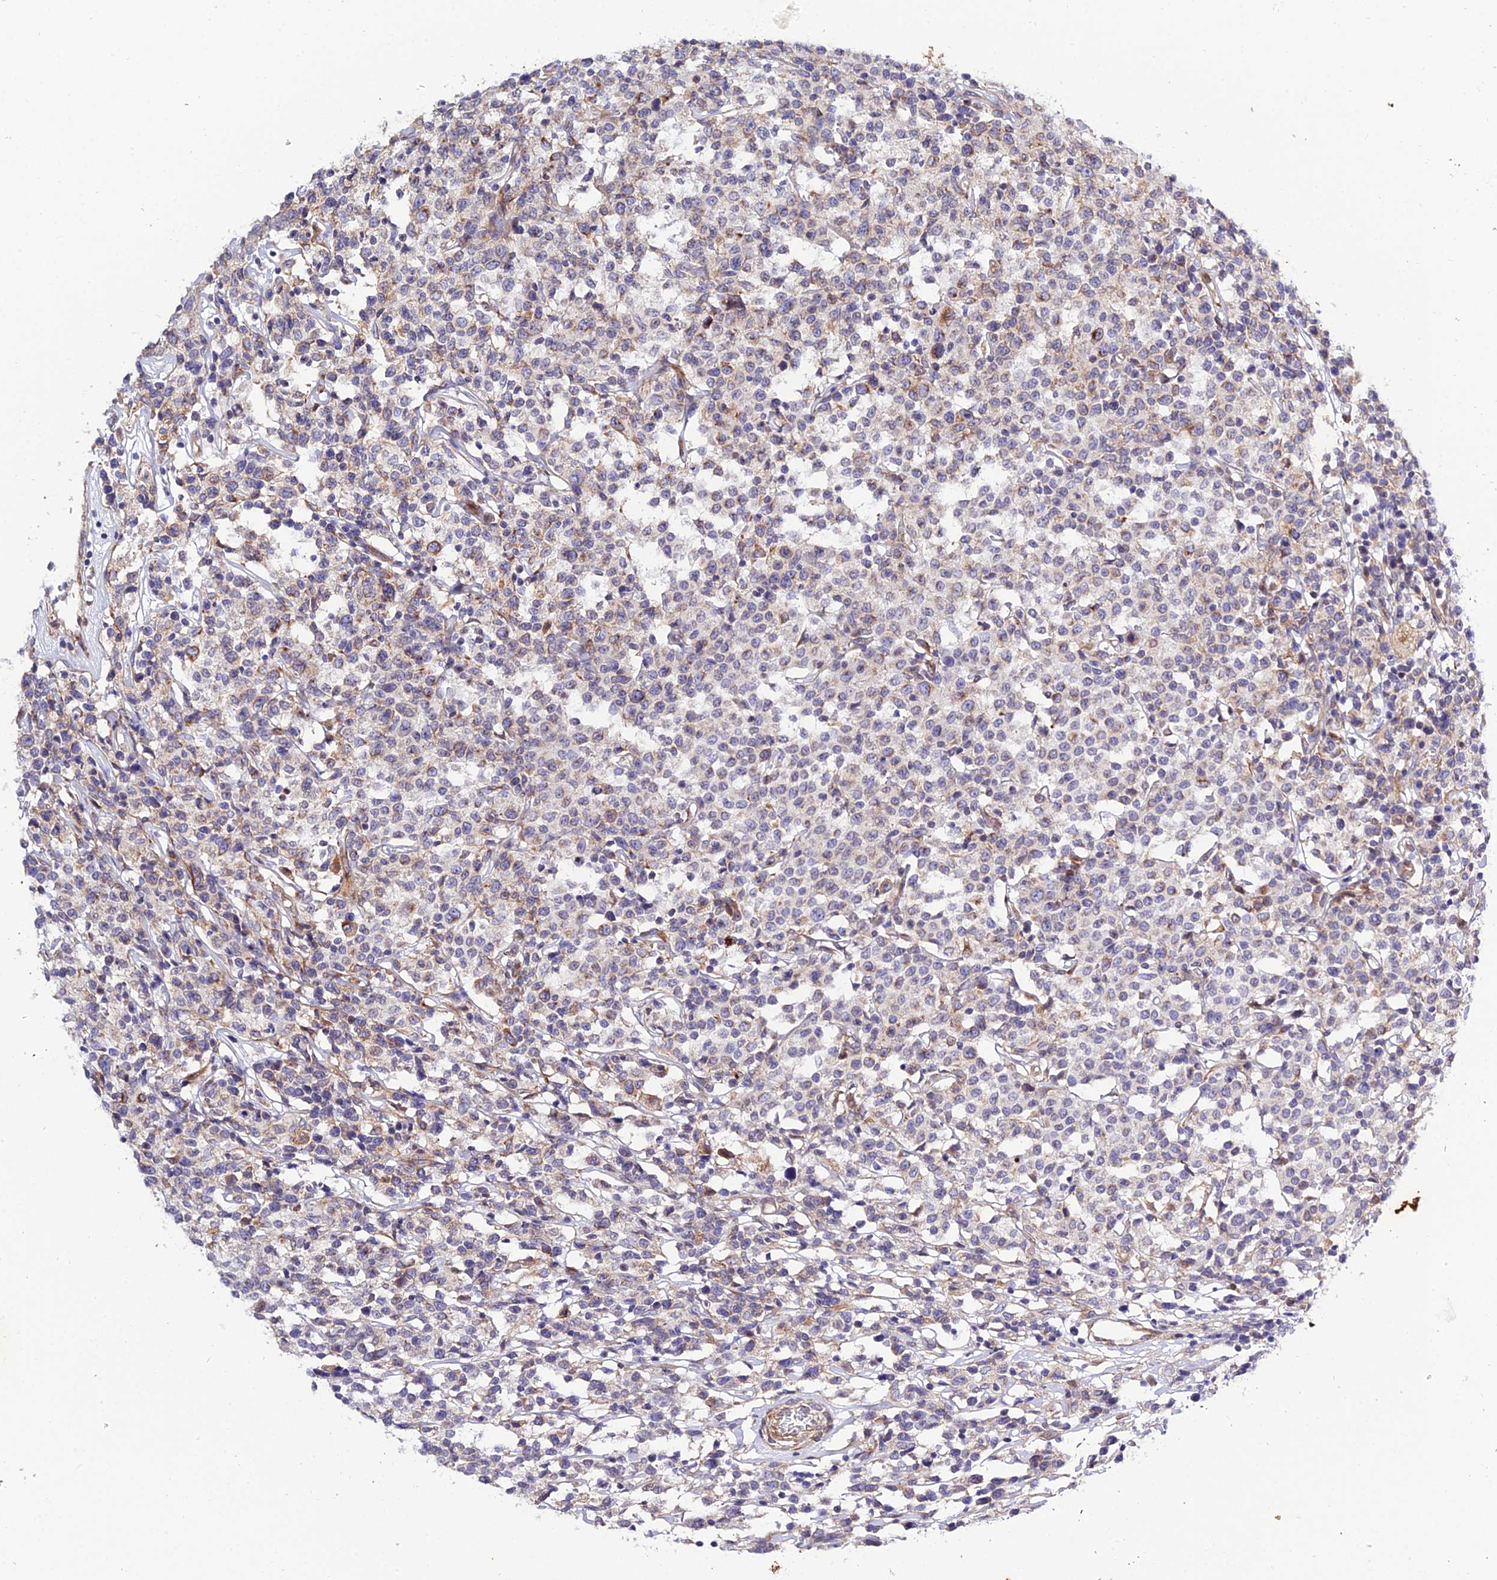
{"staining": {"intensity": "weak", "quantity": "25%-75%", "location": "cytoplasmic/membranous"}, "tissue": "lymphoma", "cell_type": "Tumor cells", "image_type": "cancer", "snomed": [{"axis": "morphology", "description": "Malignant lymphoma, non-Hodgkin's type, Low grade"}, {"axis": "topography", "description": "Small intestine"}], "caption": "This micrograph demonstrates low-grade malignant lymphoma, non-Hodgkin's type stained with IHC to label a protein in brown. The cytoplasmic/membranous of tumor cells show weak positivity for the protein. Nuclei are counter-stained blue.", "gene": "ARL6IP1", "patient": {"sex": "female", "age": 59}}